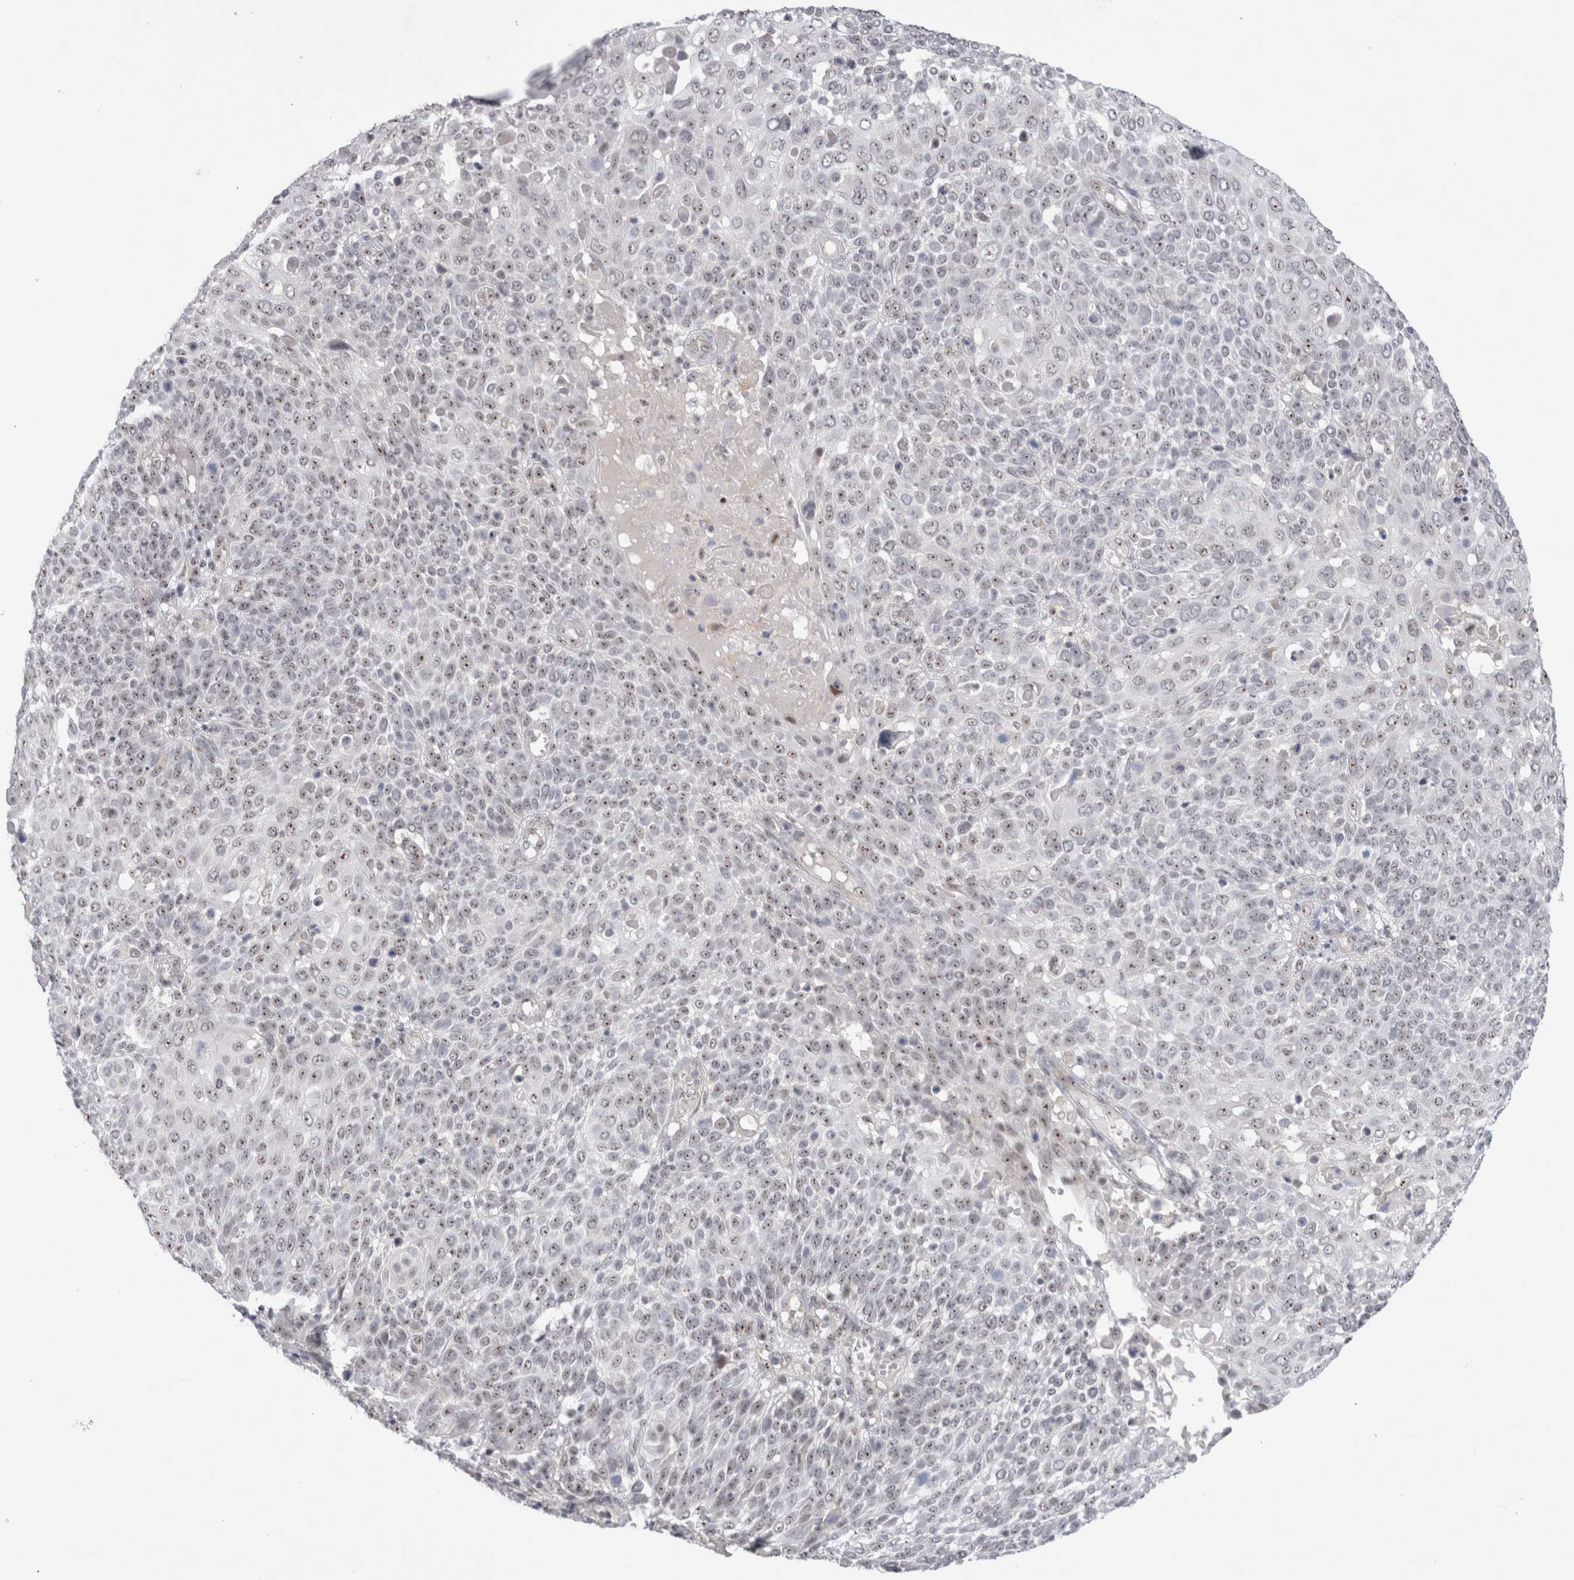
{"staining": {"intensity": "weak", "quantity": ">75%", "location": "nuclear"}, "tissue": "cervical cancer", "cell_type": "Tumor cells", "image_type": "cancer", "snomed": [{"axis": "morphology", "description": "Squamous cell carcinoma, NOS"}, {"axis": "topography", "description": "Cervix"}], "caption": "High-magnification brightfield microscopy of cervical cancer (squamous cell carcinoma) stained with DAB (3,3'-diaminobenzidine) (brown) and counterstained with hematoxylin (blue). tumor cells exhibit weak nuclear staining is seen in about>75% of cells.", "gene": "CERS5", "patient": {"sex": "female", "age": 74}}